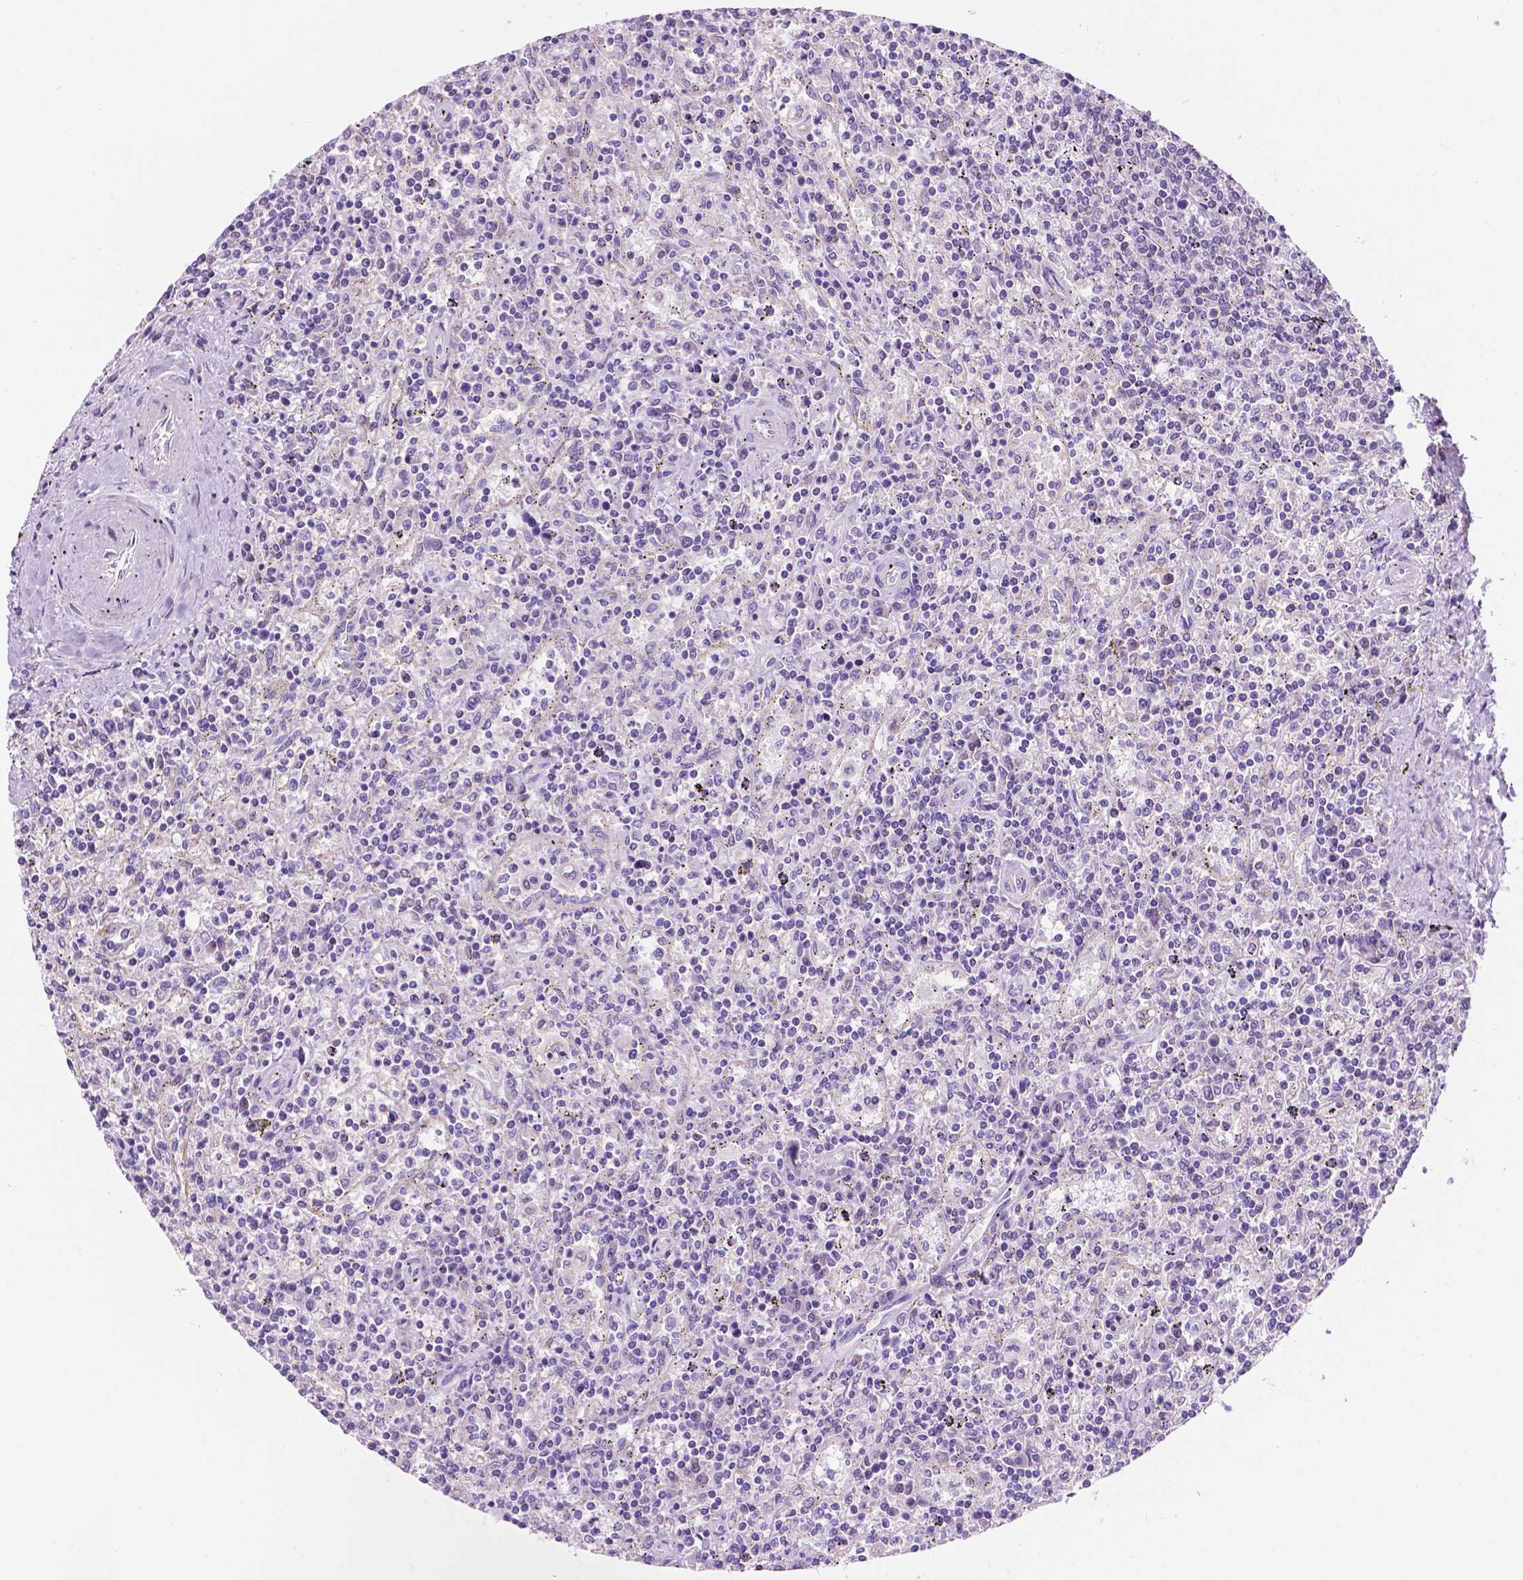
{"staining": {"intensity": "negative", "quantity": "none", "location": "none"}, "tissue": "lymphoma", "cell_type": "Tumor cells", "image_type": "cancer", "snomed": [{"axis": "morphology", "description": "Malignant lymphoma, non-Hodgkin's type, Low grade"}, {"axis": "topography", "description": "Spleen"}], "caption": "DAB immunohistochemical staining of human malignant lymphoma, non-Hodgkin's type (low-grade) reveals no significant staining in tumor cells.", "gene": "TRPV5", "patient": {"sex": "male", "age": 62}}